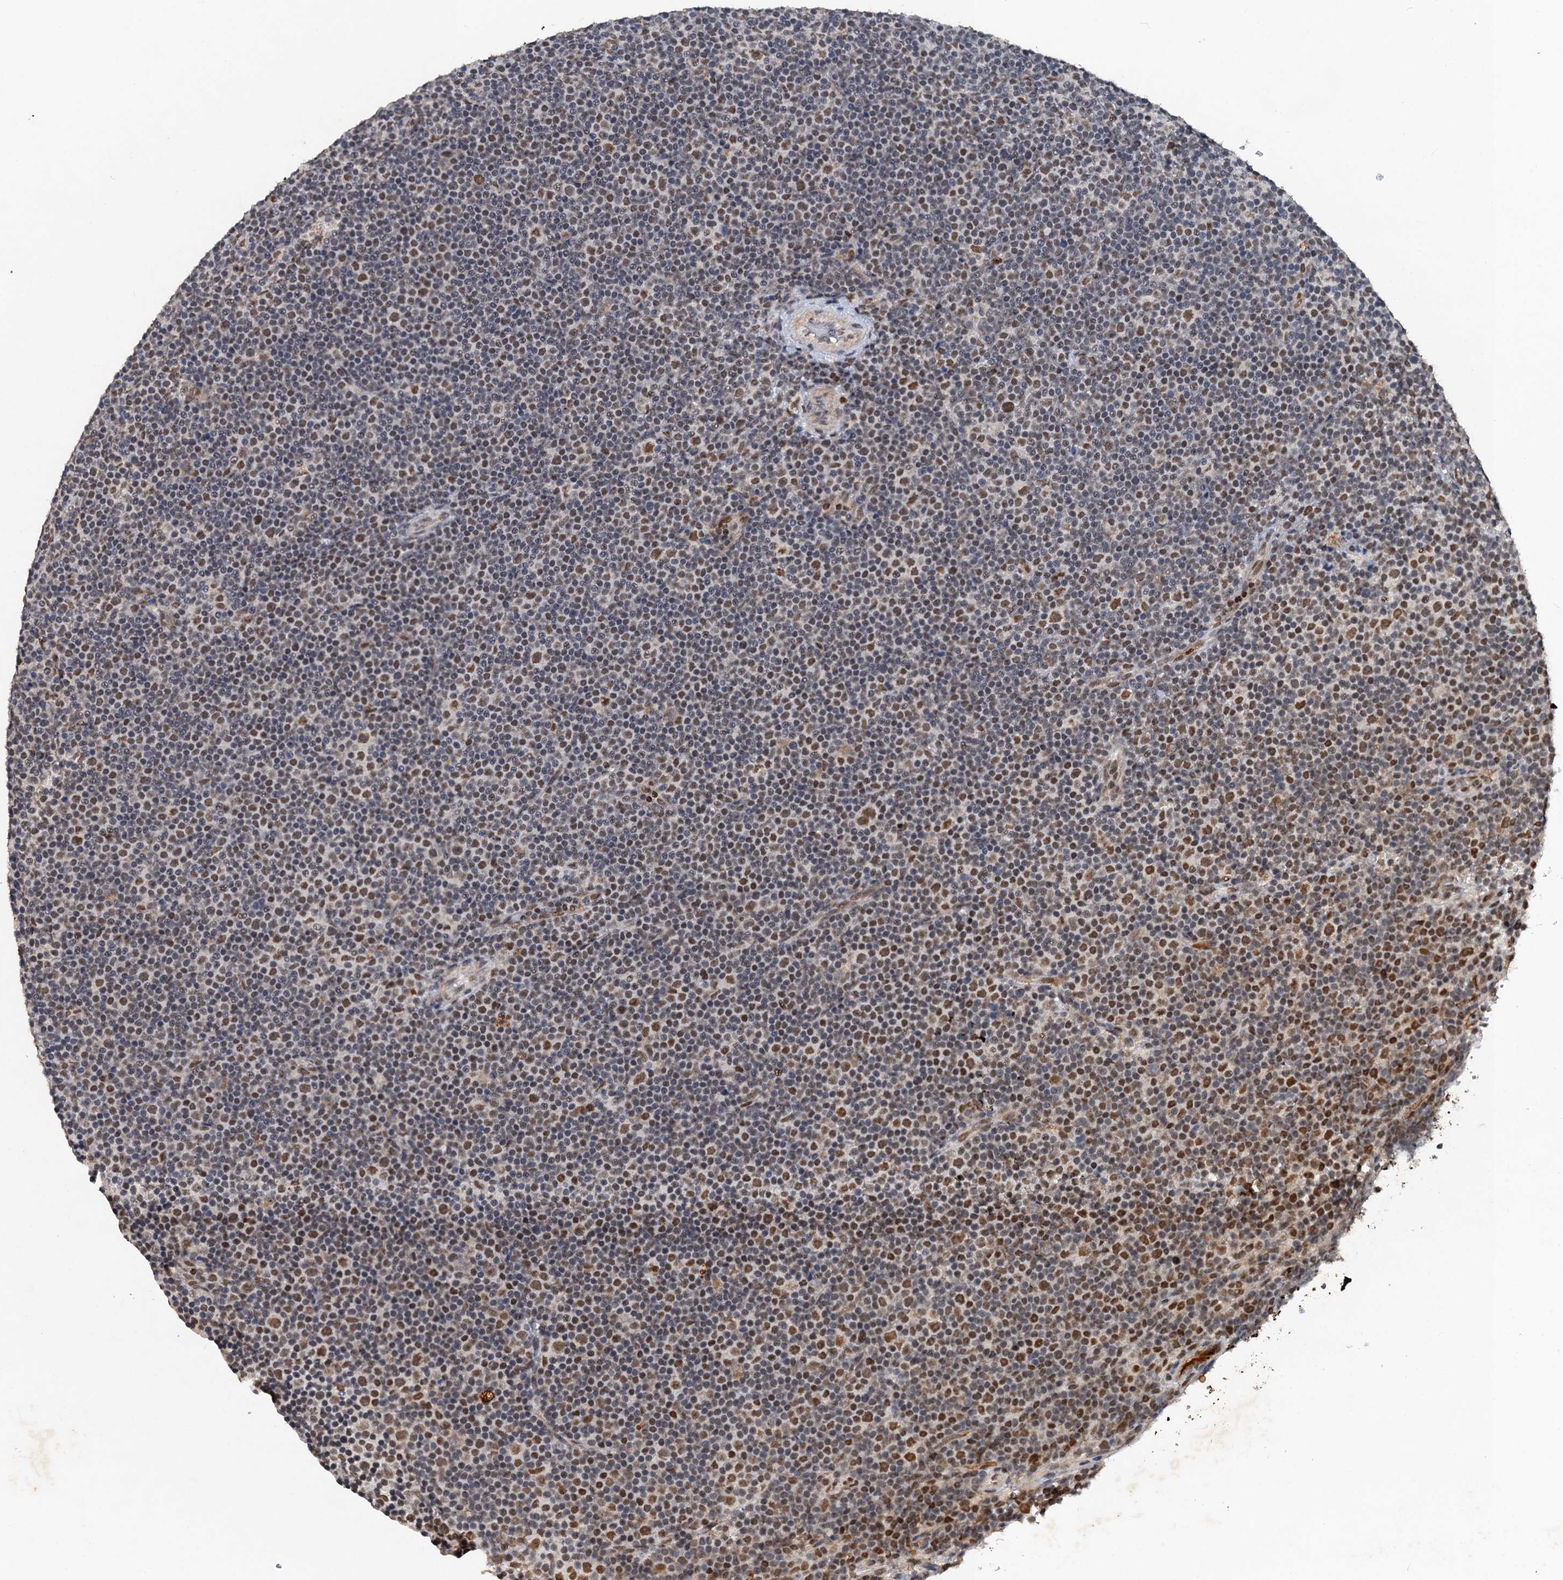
{"staining": {"intensity": "moderate", "quantity": "25%-75%", "location": "nuclear"}, "tissue": "lymphoma", "cell_type": "Tumor cells", "image_type": "cancer", "snomed": [{"axis": "morphology", "description": "Malignant lymphoma, non-Hodgkin's type, Low grade"}, {"axis": "topography", "description": "Lymph node"}], "caption": "Human lymphoma stained with a brown dye shows moderate nuclear positive expression in about 25%-75% of tumor cells.", "gene": "CSTF3", "patient": {"sex": "female", "age": 67}}